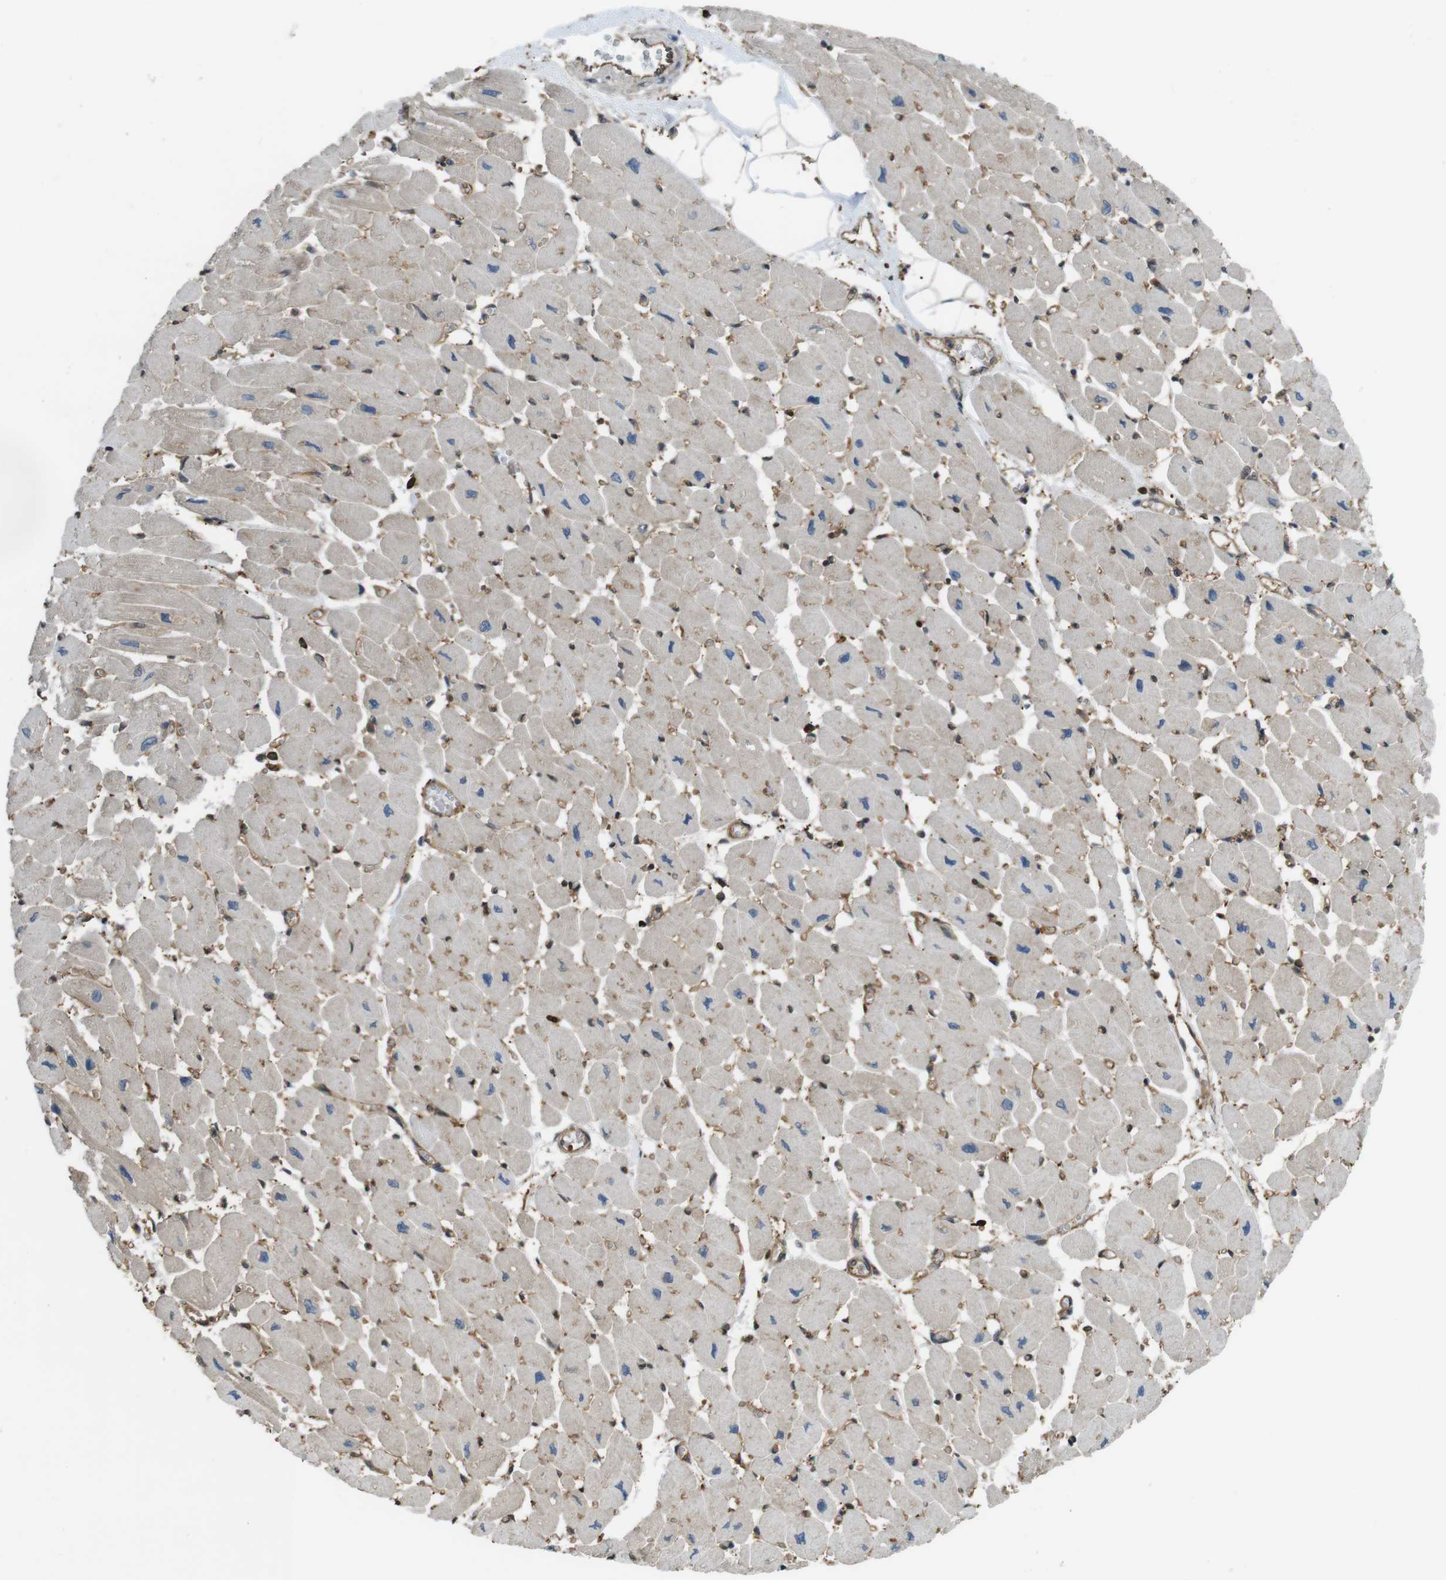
{"staining": {"intensity": "weak", "quantity": ">75%", "location": "cytoplasmic/membranous"}, "tissue": "heart muscle", "cell_type": "Cardiomyocytes", "image_type": "normal", "snomed": [{"axis": "morphology", "description": "Normal tissue, NOS"}, {"axis": "topography", "description": "Heart"}], "caption": "Immunohistochemistry of normal human heart muscle demonstrates low levels of weak cytoplasmic/membranous expression in about >75% of cardiomyocytes.", "gene": "ARHGDIA", "patient": {"sex": "female", "age": 54}}